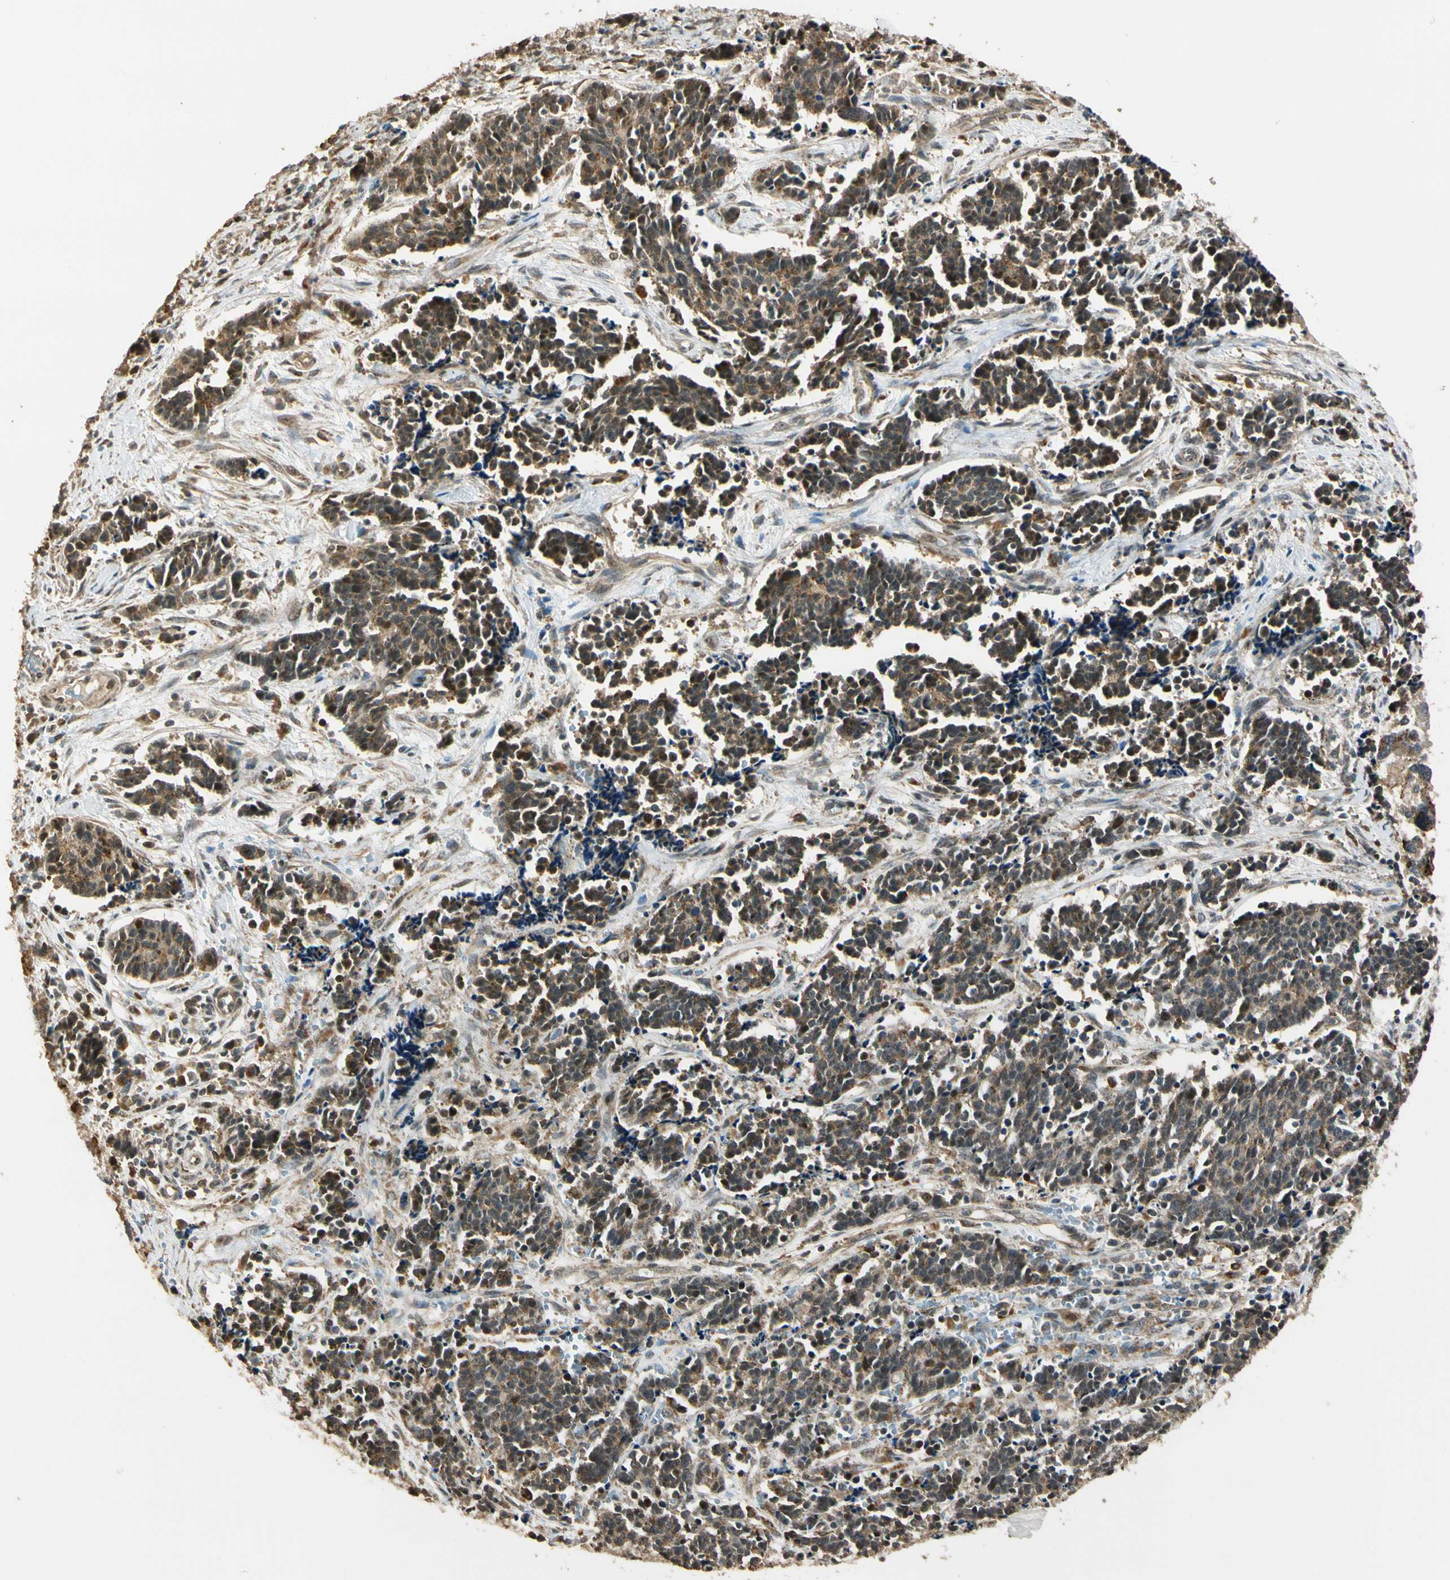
{"staining": {"intensity": "weak", "quantity": ">75%", "location": "cytoplasmic/membranous"}, "tissue": "cervical cancer", "cell_type": "Tumor cells", "image_type": "cancer", "snomed": [{"axis": "morphology", "description": "Squamous cell carcinoma, NOS"}, {"axis": "topography", "description": "Cervix"}], "caption": "Immunohistochemistry histopathology image of neoplastic tissue: cervical cancer (squamous cell carcinoma) stained using immunohistochemistry (IHC) reveals low levels of weak protein expression localized specifically in the cytoplasmic/membranous of tumor cells, appearing as a cytoplasmic/membranous brown color.", "gene": "LAMTOR1", "patient": {"sex": "female", "age": 35}}